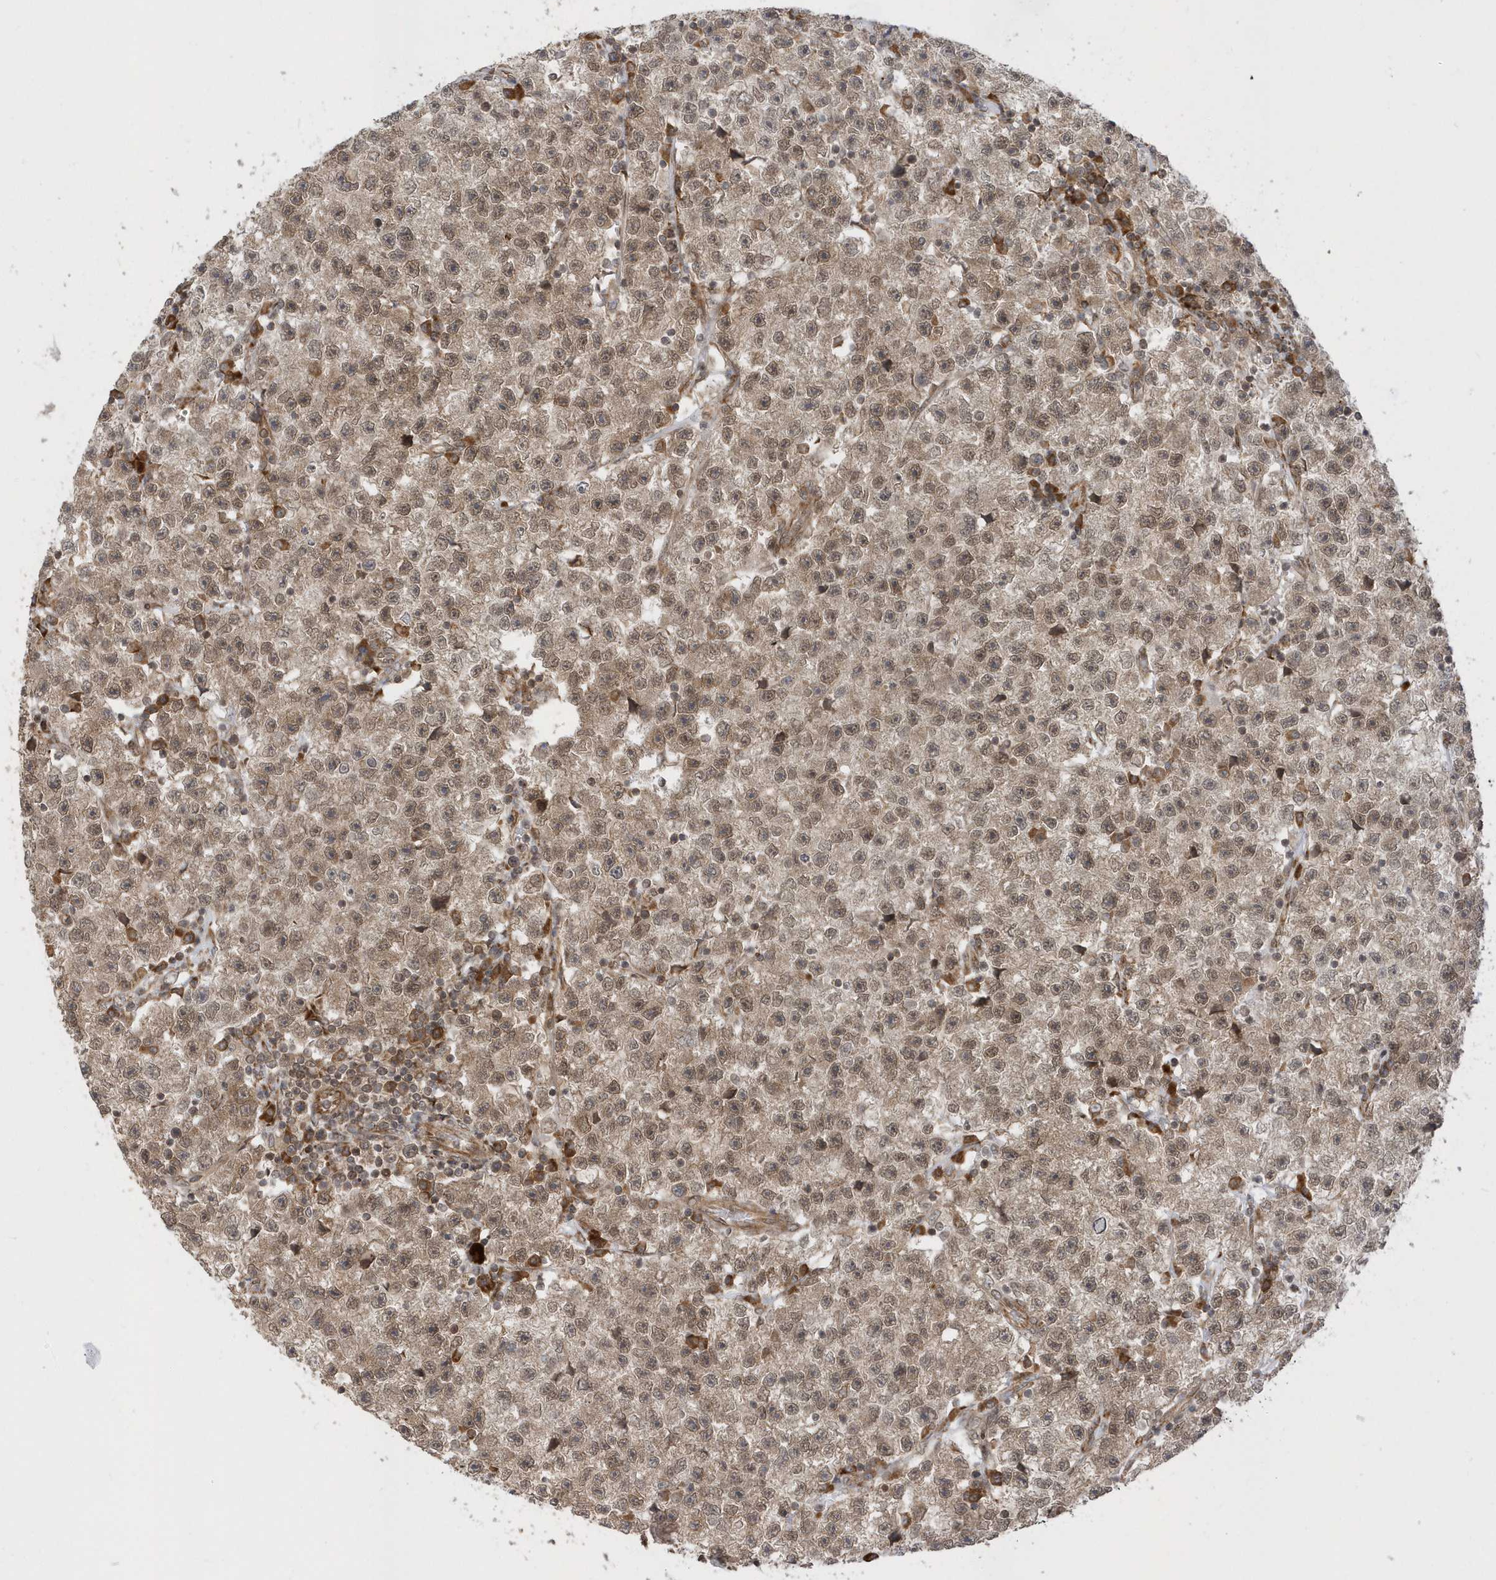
{"staining": {"intensity": "moderate", "quantity": ">75%", "location": "cytoplasmic/membranous,nuclear"}, "tissue": "testis cancer", "cell_type": "Tumor cells", "image_type": "cancer", "snomed": [{"axis": "morphology", "description": "Seminoma, NOS"}, {"axis": "topography", "description": "Testis"}], "caption": "Testis seminoma was stained to show a protein in brown. There is medium levels of moderate cytoplasmic/membranous and nuclear expression in about >75% of tumor cells.", "gene": "METTL21A", "patient": {"sex": "male", "age": 22}}